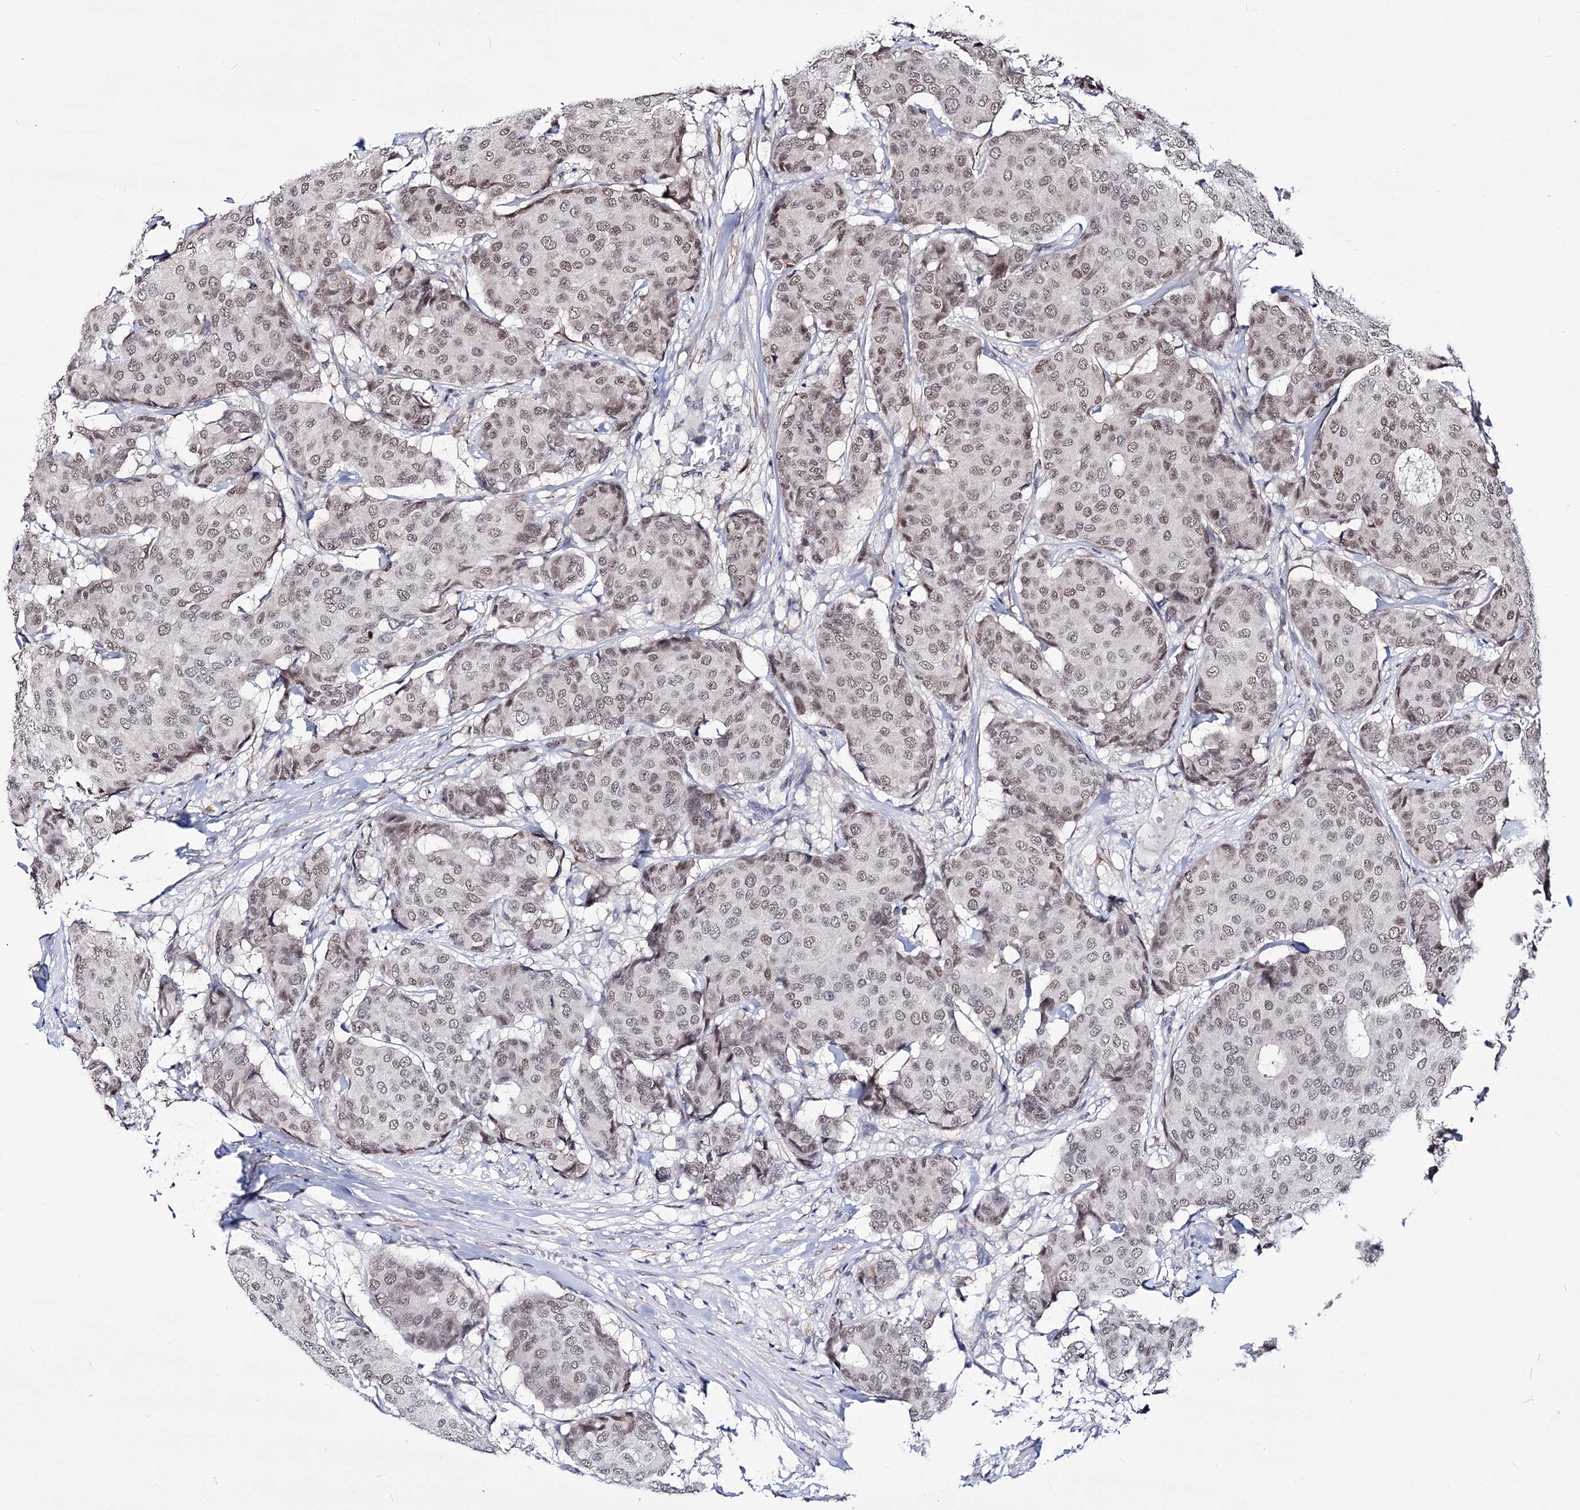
{"staining": {"intensity": "moderate", "quantity": ">75%", "location": "nuclear"}, "tissue": "breast cancer", "cell_type": "Tumor cells", "image_type": "cancer", "snomed": [{"axis": "morphology", "description": "Duct carcinoma"}, {"axis": "topography", "description": "Breast"}], "caption": "Breast infiltrating ductal carcinoma was stained to show a protein in brown. There is medium levels of moderate nuclear expression in approximately >75% of tumor cells. (DAB (3,3'-diaminobenzidine) IHC with brightfield microscopy, high magnification).", "gene": "PPRC1", "patient": {"sex": "female", "age": 75}}